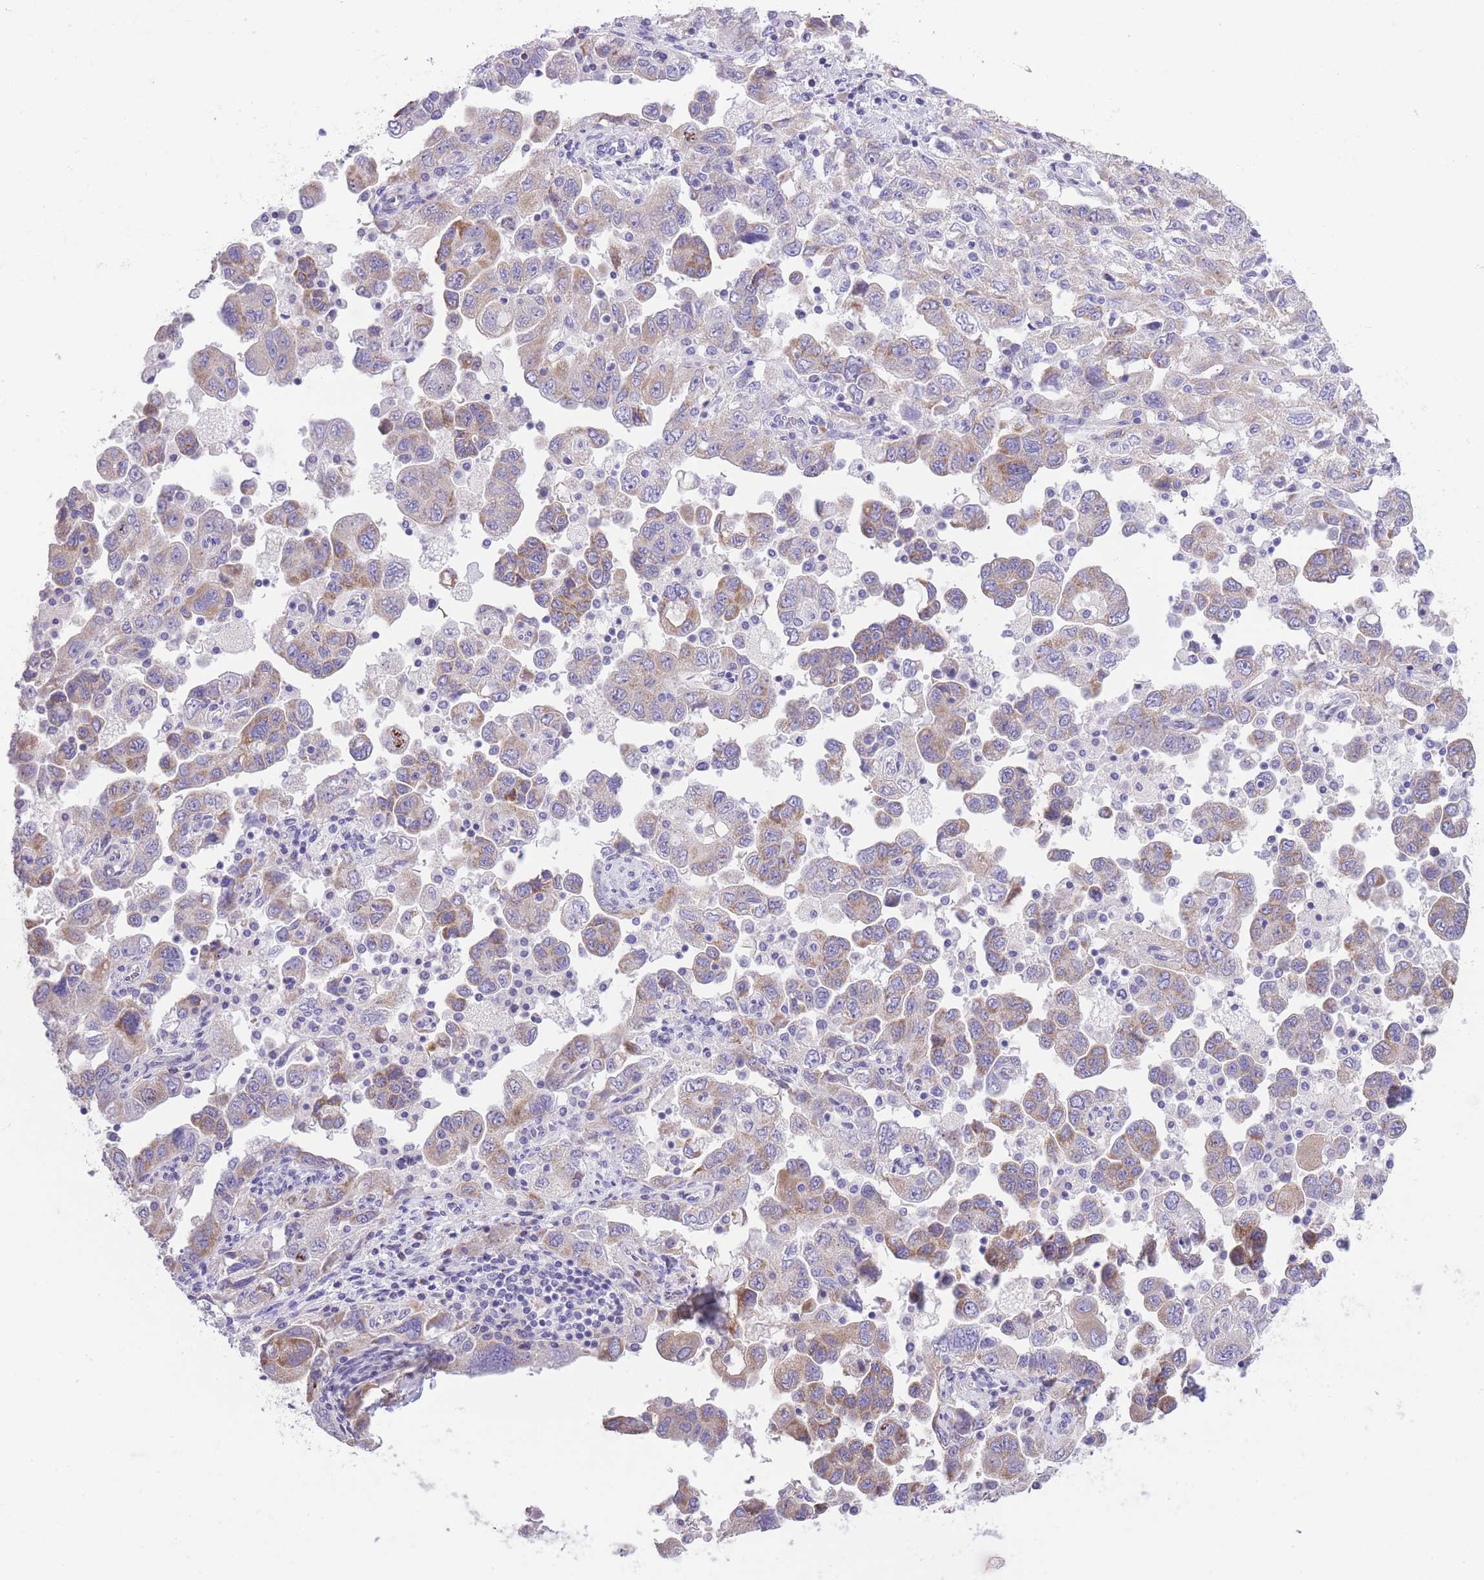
{"staining": {"intensity": "moderate", "quantity": "<25%", "location": "cytoplasmic/membranous"}, "tissue": "ovarian cancer", "cell_type": "Tumor cells", "image_type": "cancer", "snomed": [{"axis": "morphology", "description": "Carcinoma, NOS"}, {"axis": "morphology", "description": "Cystadenocarcinoma, serous, NOS"}, {"axis": "topography", "description": "Ovary"}], "caption": "DAB (3,3'-diaminobenzidine) immunohistochemical staining of human ovarian cancer (serous cystadenocarcinoma) demonstrates moderate cytoplasmic/membranous protein staining in about <25% of tumor cells.", "gene": "RHOU", "patient": {"sex": "female", "age": 69}}